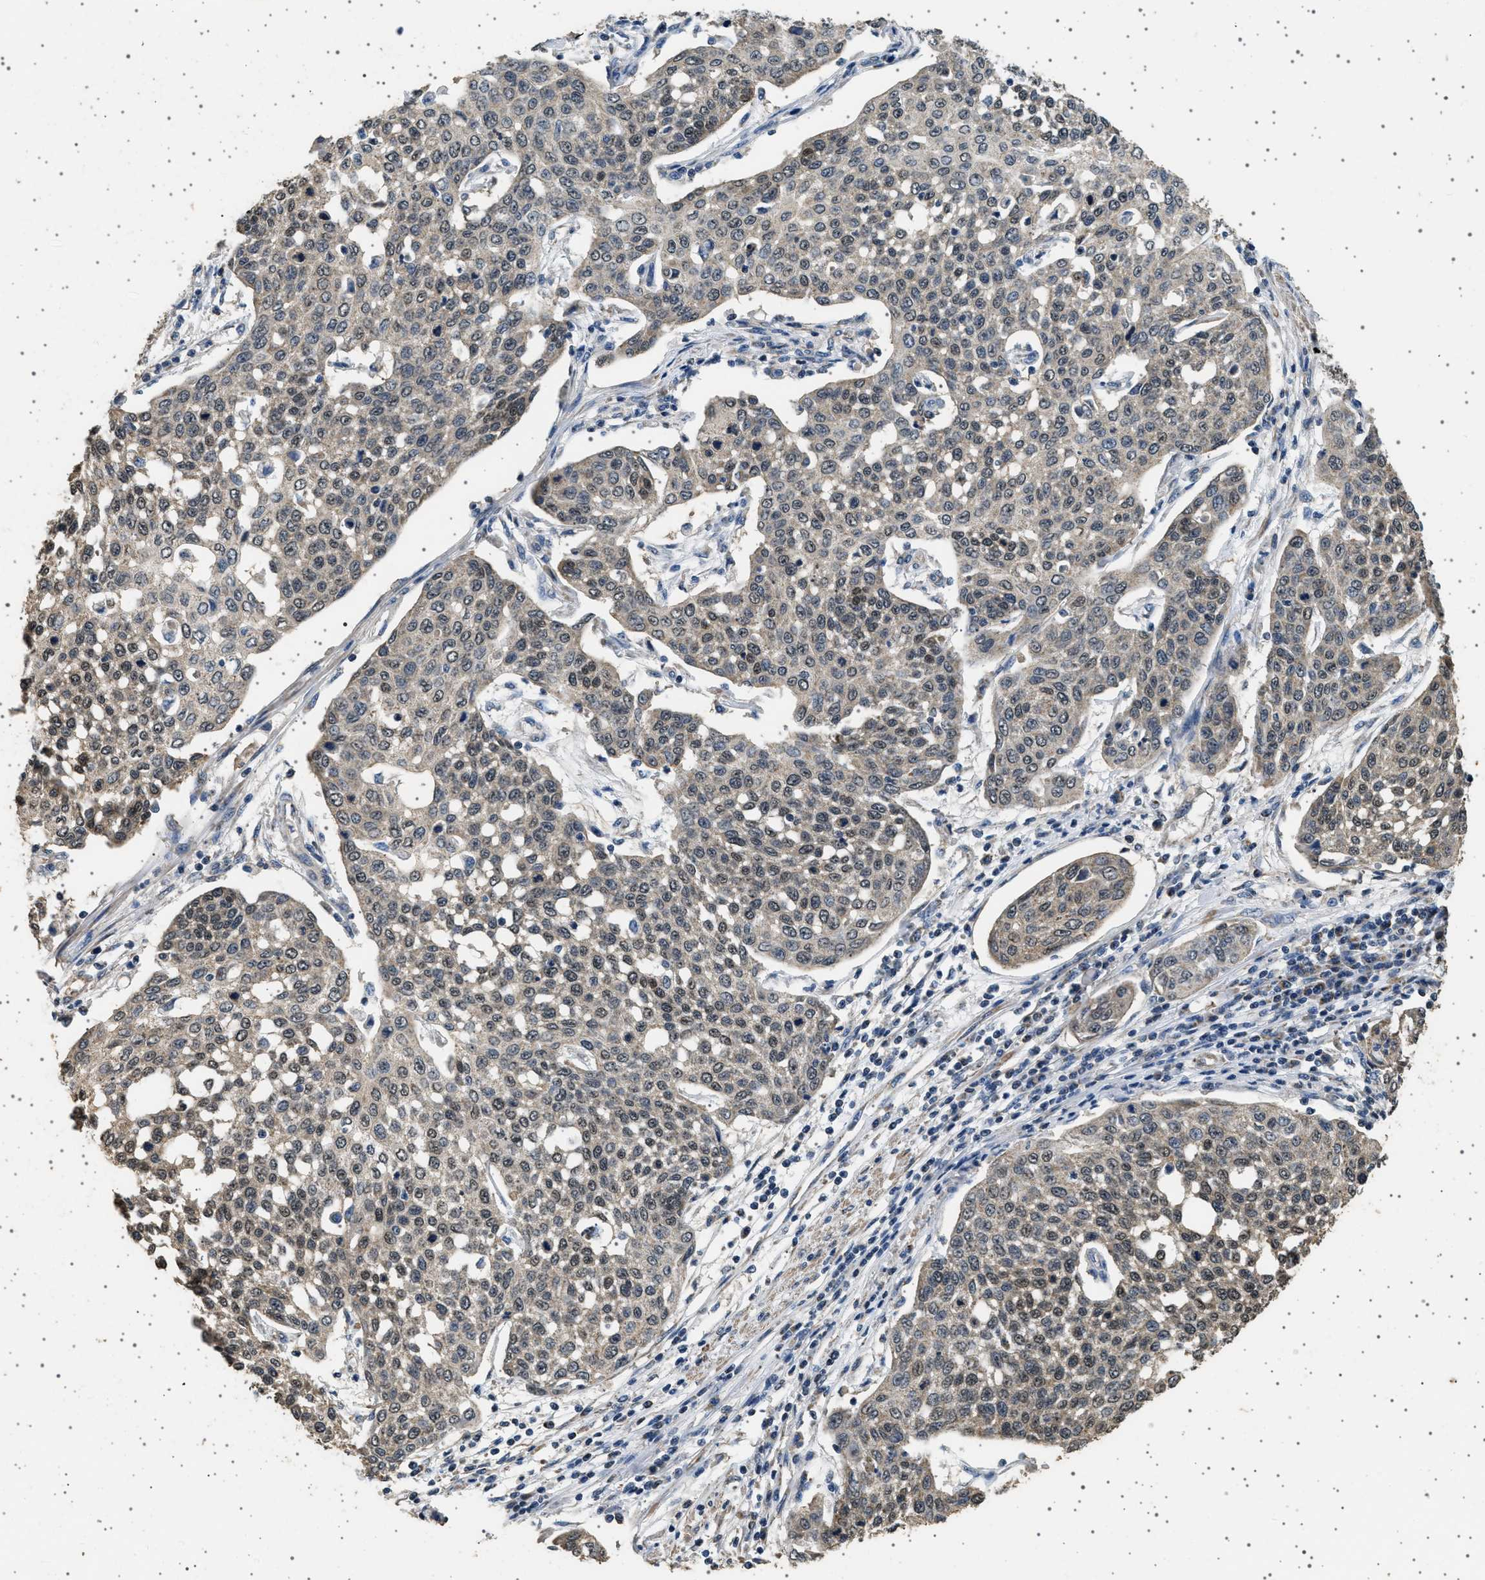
{"staining": {"intensity": "weak", "quantity": ">75%", "location": "cytoplasmic/membranous,nuclear"}, "tissue": "cervical cancer", "cell_type": "Tumor cells", "image_type": "cancer", "snomed": [{"axis": "morphology", "description": "Squamous cell carcinoma, NOS"}, {"axis": "topography", "description": "Cervix"}], "caption": "Immunohistochemical staining of human squamous cell carcinoma (cervical) demonstrates low levels of weak cytoplasmic/membranous and nuclear staining in about >75% of tumor cells. (IHC, brightfield microscopy, high magnification).", "gene": "KCNA4", "patient": {"sex": "female", "age": 34}}